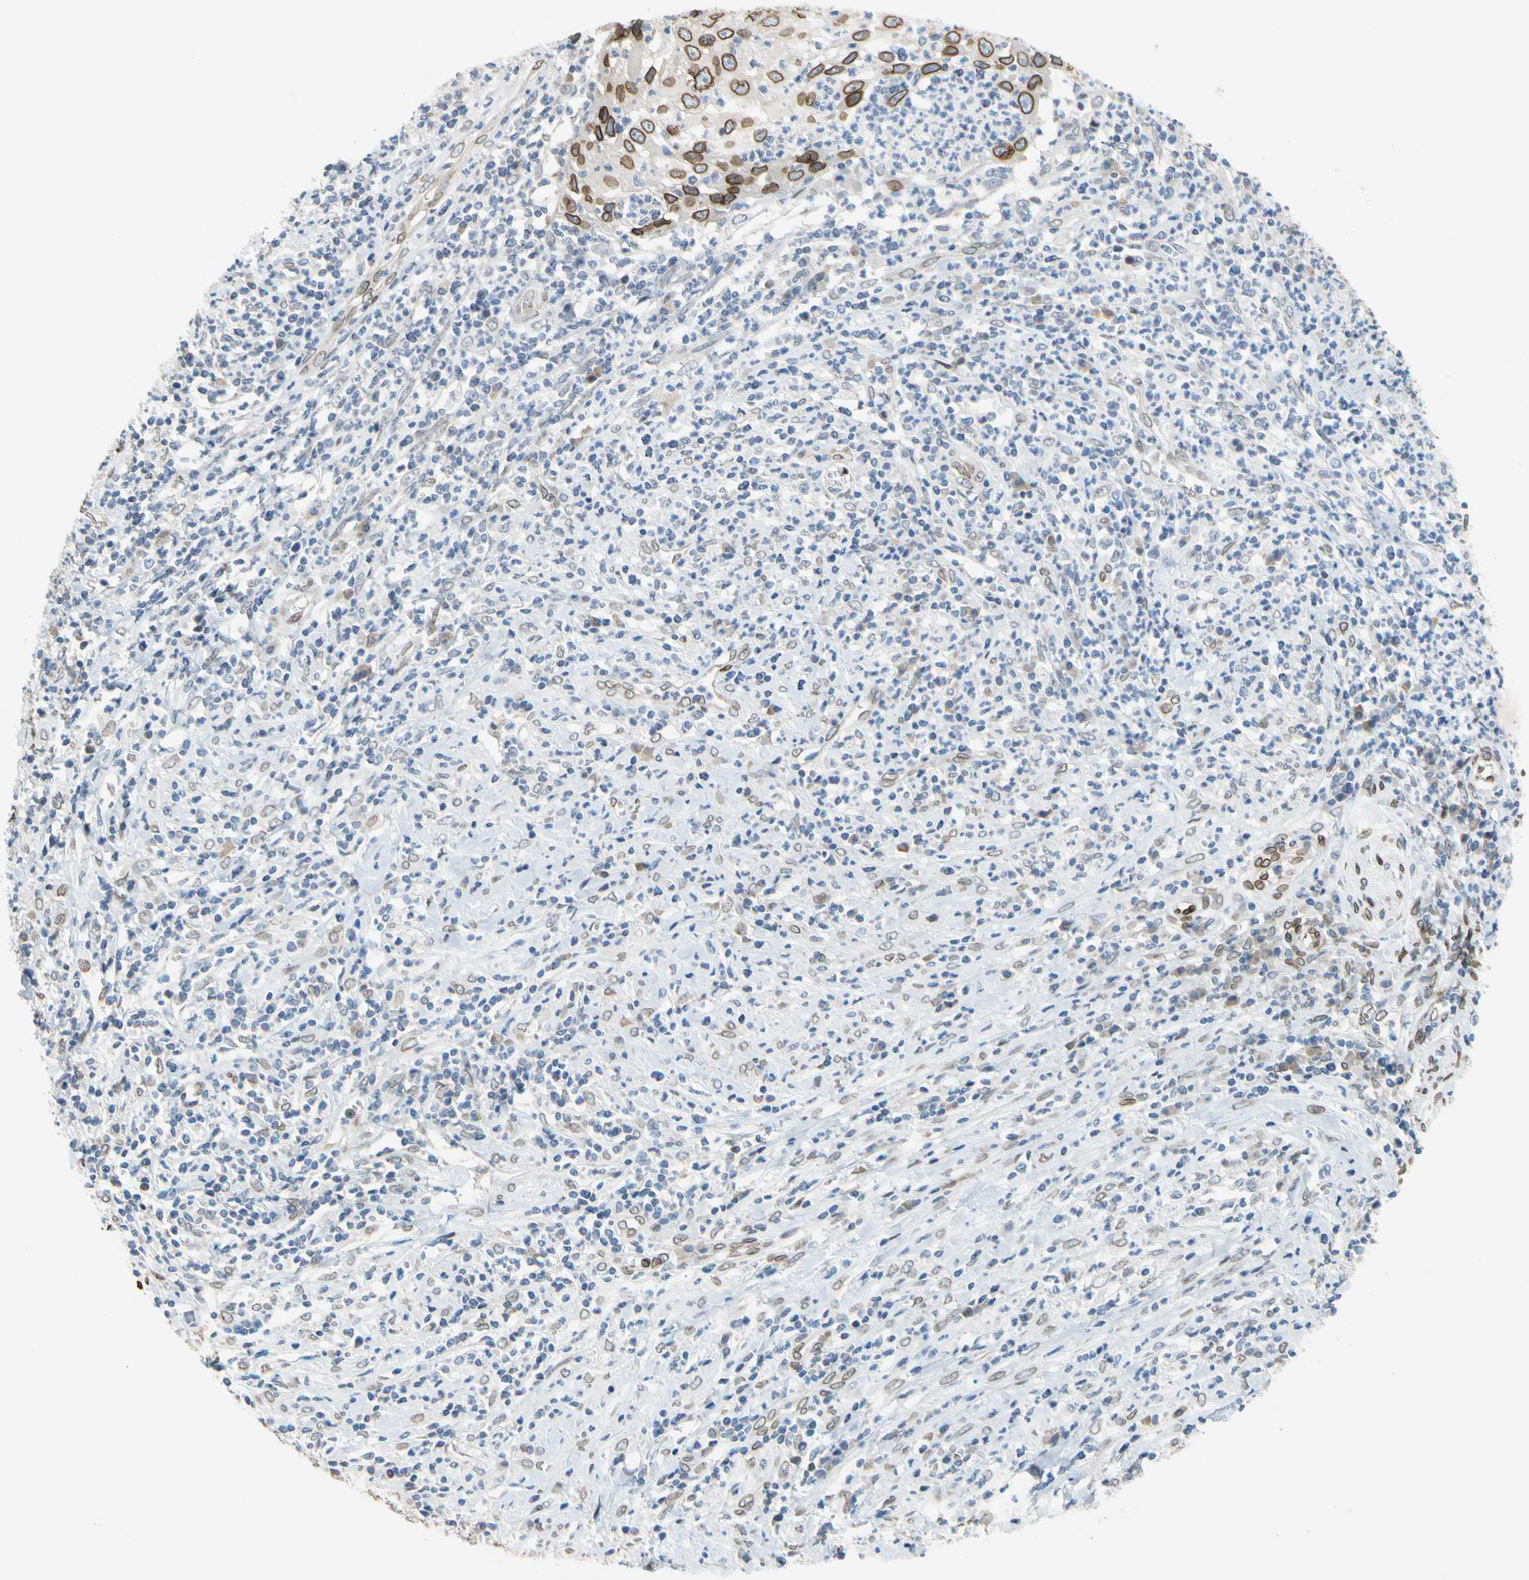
{"staining": {"intensity": "moderate", "quantity": ">75%", "location": "cytoplasmic/membranous,nuclear"}, "tissue": "cervical cancer", "cell_type": "Tumor cells", "image_type": "cancer", "snomed": [{"axis": "morphology", "description": "Squamous cell carcinoma, NOS"}, {"axis": "topography", "description": "Cervix"}], "caption": "Cervical cancer (squamous cell carcinoma) stained for a protein reveals moderate cytoplasmic/membranous and nuclear positivity in tumor cells.", "gene": "SUN1", "patient": {"sex": "female", "age": 32}}